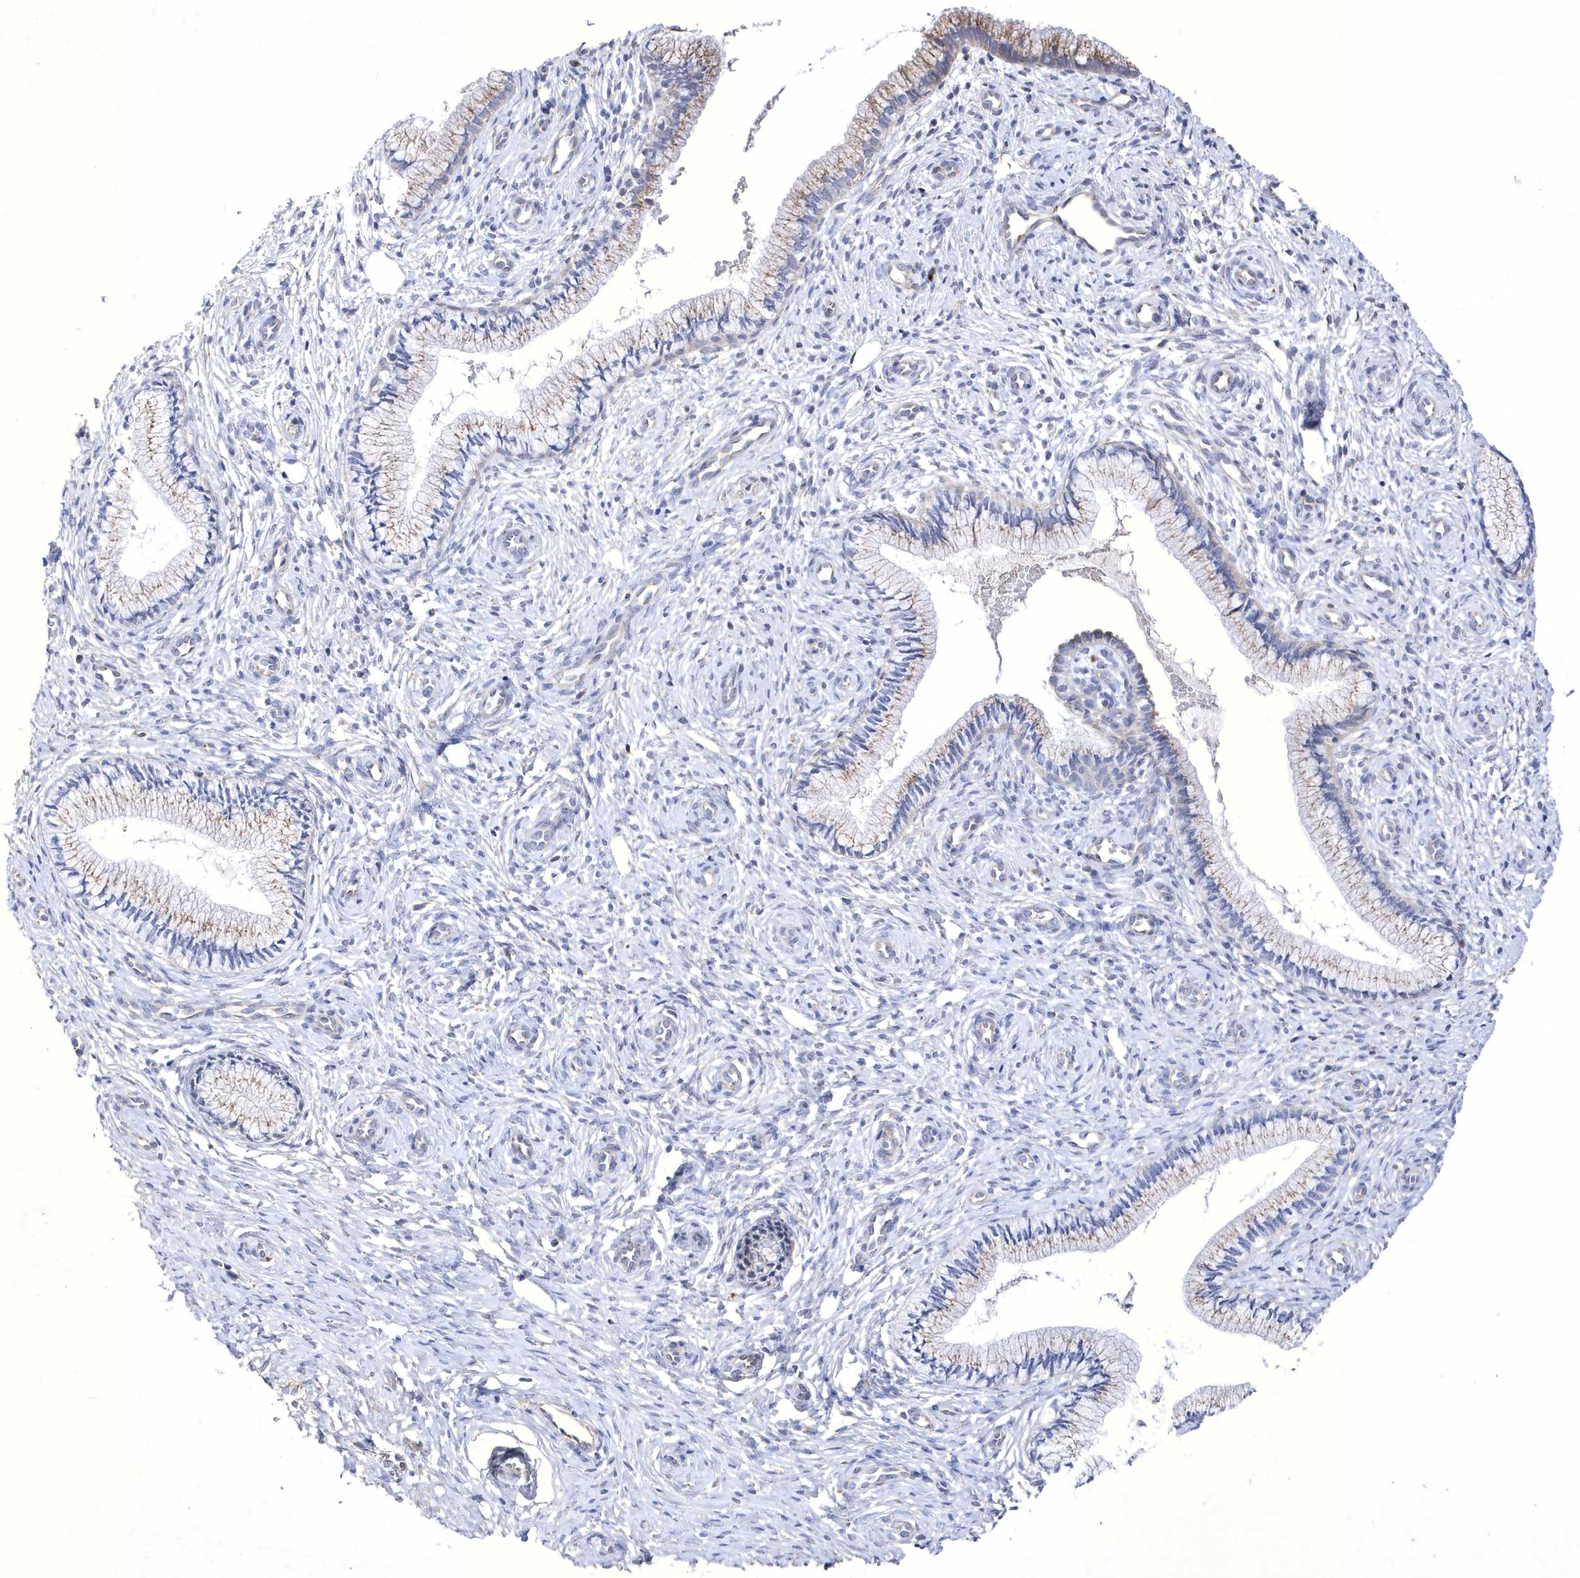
{"staining": {"intensity": "moderate", "quantity": "<25%", "location": "cytoplasmic/membranous"}, "tissue": "cervix", "cell_type": "Glandular cells", "image_type": "normal", "snomed": [{"axis": "morphology", "description": "Normal tissue, NOS"}, {"axis": "topography", "description": "Cervix"}], "caption": "A histopathology image of human cervix stained for a protein exhibits moderate cytoplasmic/membranous brown staining in glandular cells.", "gene": "METTL8", "patient": {"sex": "female", "age": 27}}